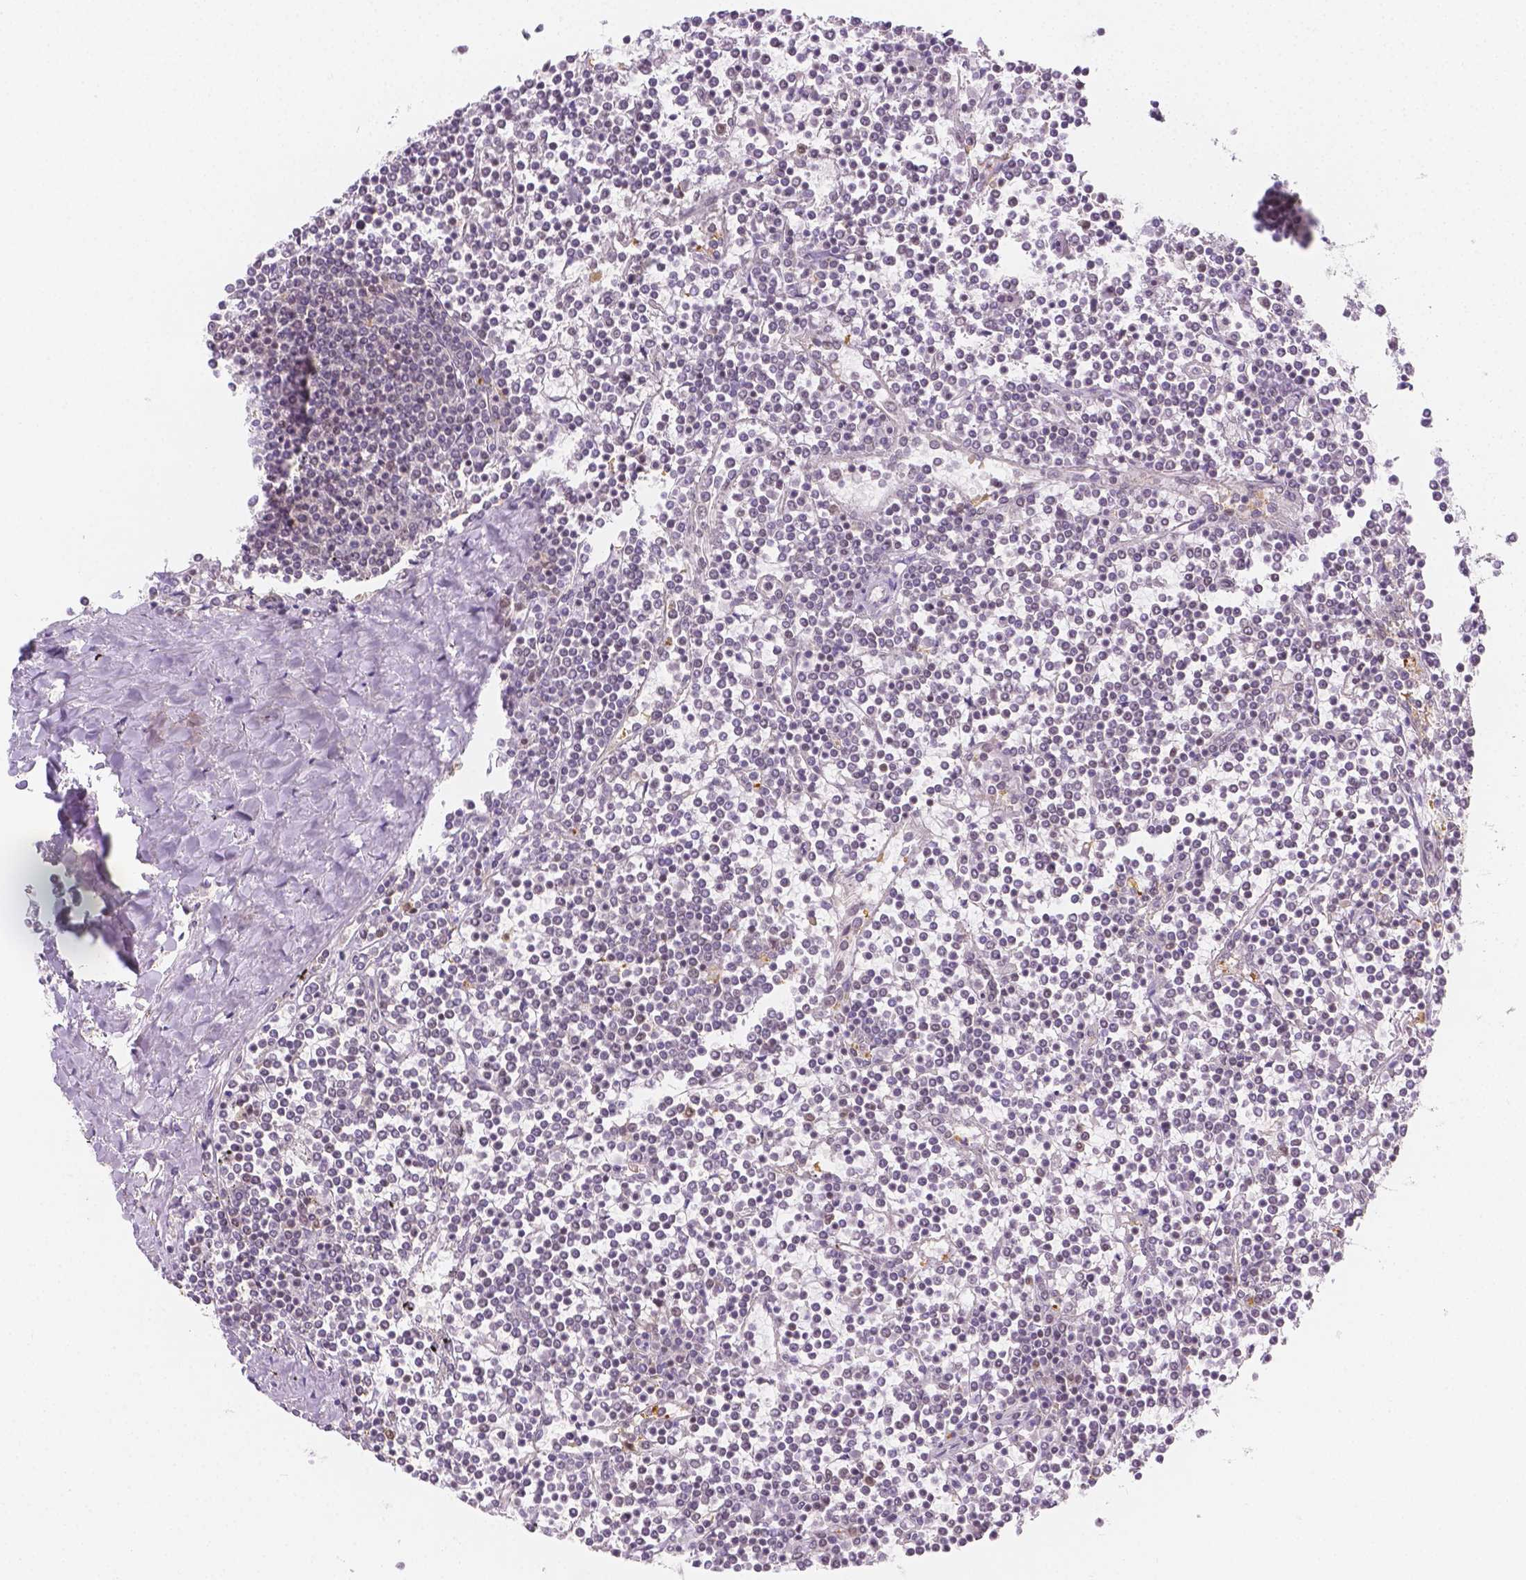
{"staining": {"intensity": "negative", "quantity": "none", "location": "none"}, "tissue": "lymphoma", "cell_type": "Tumor cells", "image_type": "cancer", "snomed": [{"axis": "morphology", "description": "Malignant lymphoma, non-Hodgkin's type, Low grade"}, {"axis": "topography", "description": "Spleen"}], "caption": "A high-resolution photomicrograph shows IHC staining of lymphoma, which reveals no significant positivity in tumor cells.", "gene": "SGTB", "patient": {"sex": "female", "age": 19}}